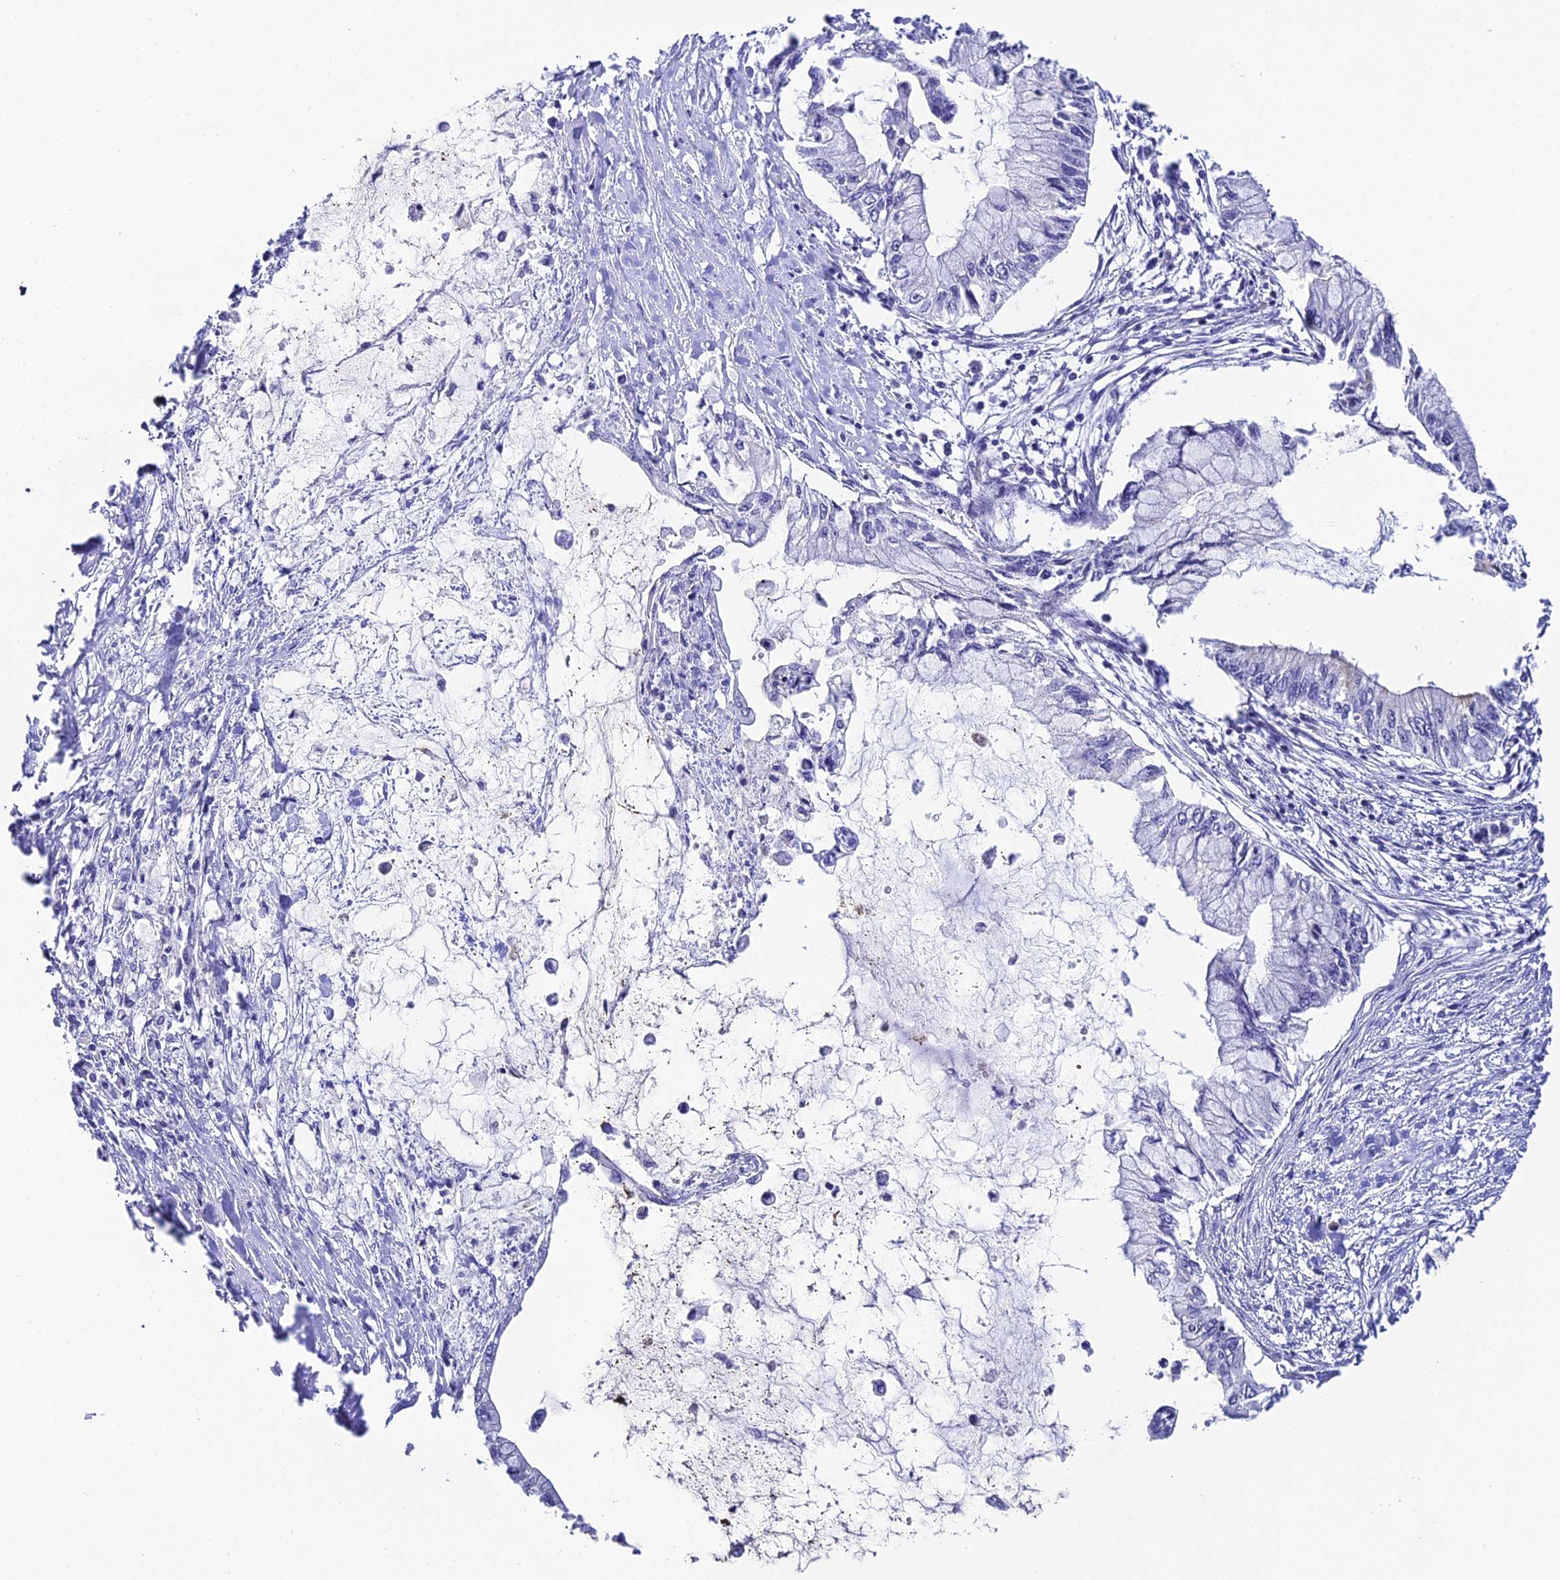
{"staining": {"intensity": "negative", "quantity": "none", "location": "none"}, "tissue": "pancreatic cancer", "cell_type": "Tumor cells", "image_type": "cancer", "snomed": [{"axis": "morphology", "description": "Adenocarcinoma, NOS"}, {"axis": "topography", "description": "Pancreas"}], "caption": "High power microscopy histopathology image of an IHC histopathology image of pancreatic cancer (adenocarcinoma), revealing no significant staining in tumor cells.", "gene": "C12orf29", "patient": {"sex": "male", "age": 48}}